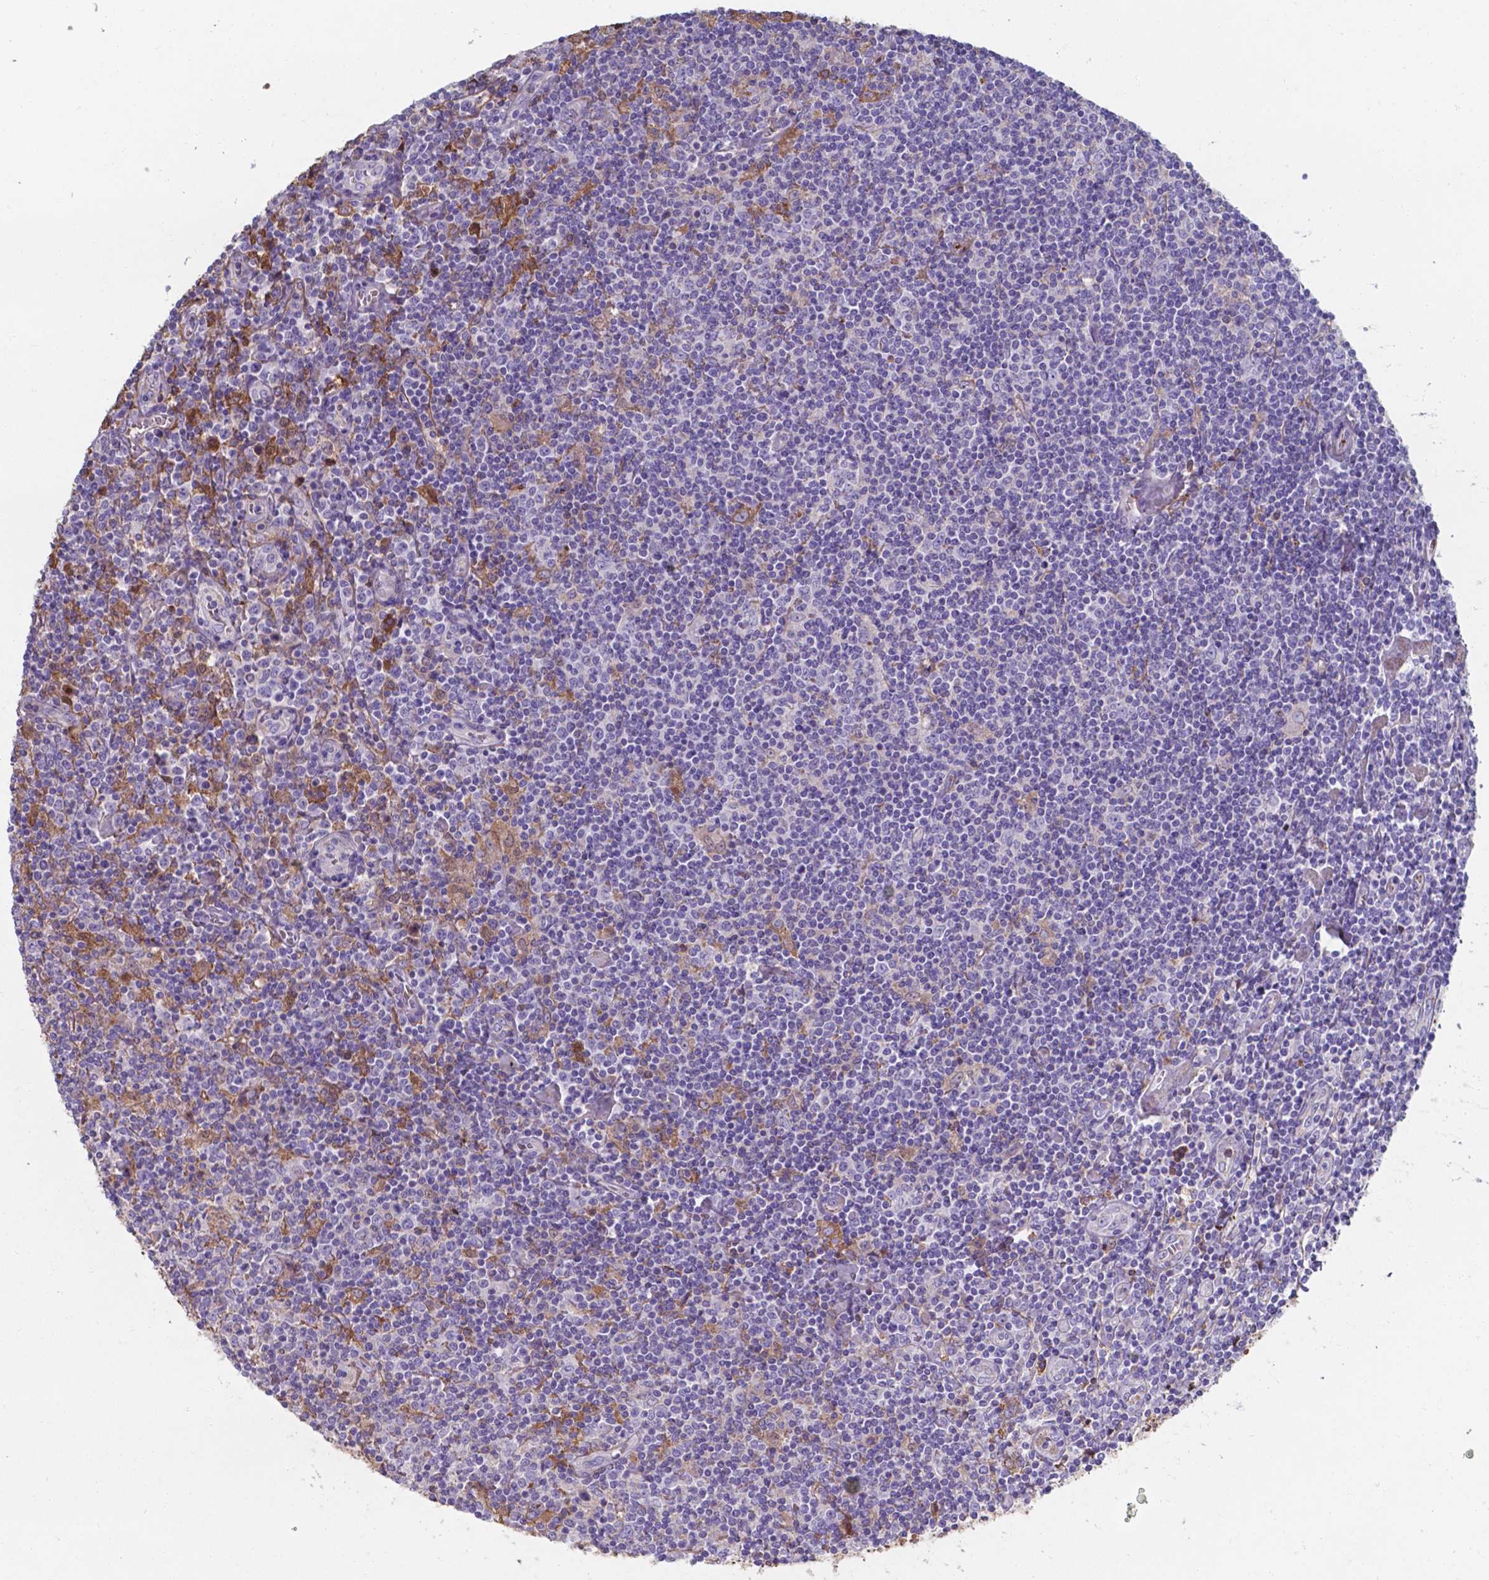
{"staining": {"intensity": "negative", "quantity": "none", "location": "none"}, "tissue": "lymphoma", "cell_type": "Tumor cells", "image_type": "cancer", "snomed": [{"axis": "morphology", "description": "Hodgkin's disease, NOS"}, {"axis": "topography", "description": "Lymph node"}], "caption": "A micrograph of human lymphoma is negative for staining in tumor cells. The staining is performed using DAB (3,3'-diaminobenzidine) brown chromogen with nuclei counter-stained in using hematoxylin.", "gene": "SERPINA1", "patient": {"sex": "male", "age": 40}}